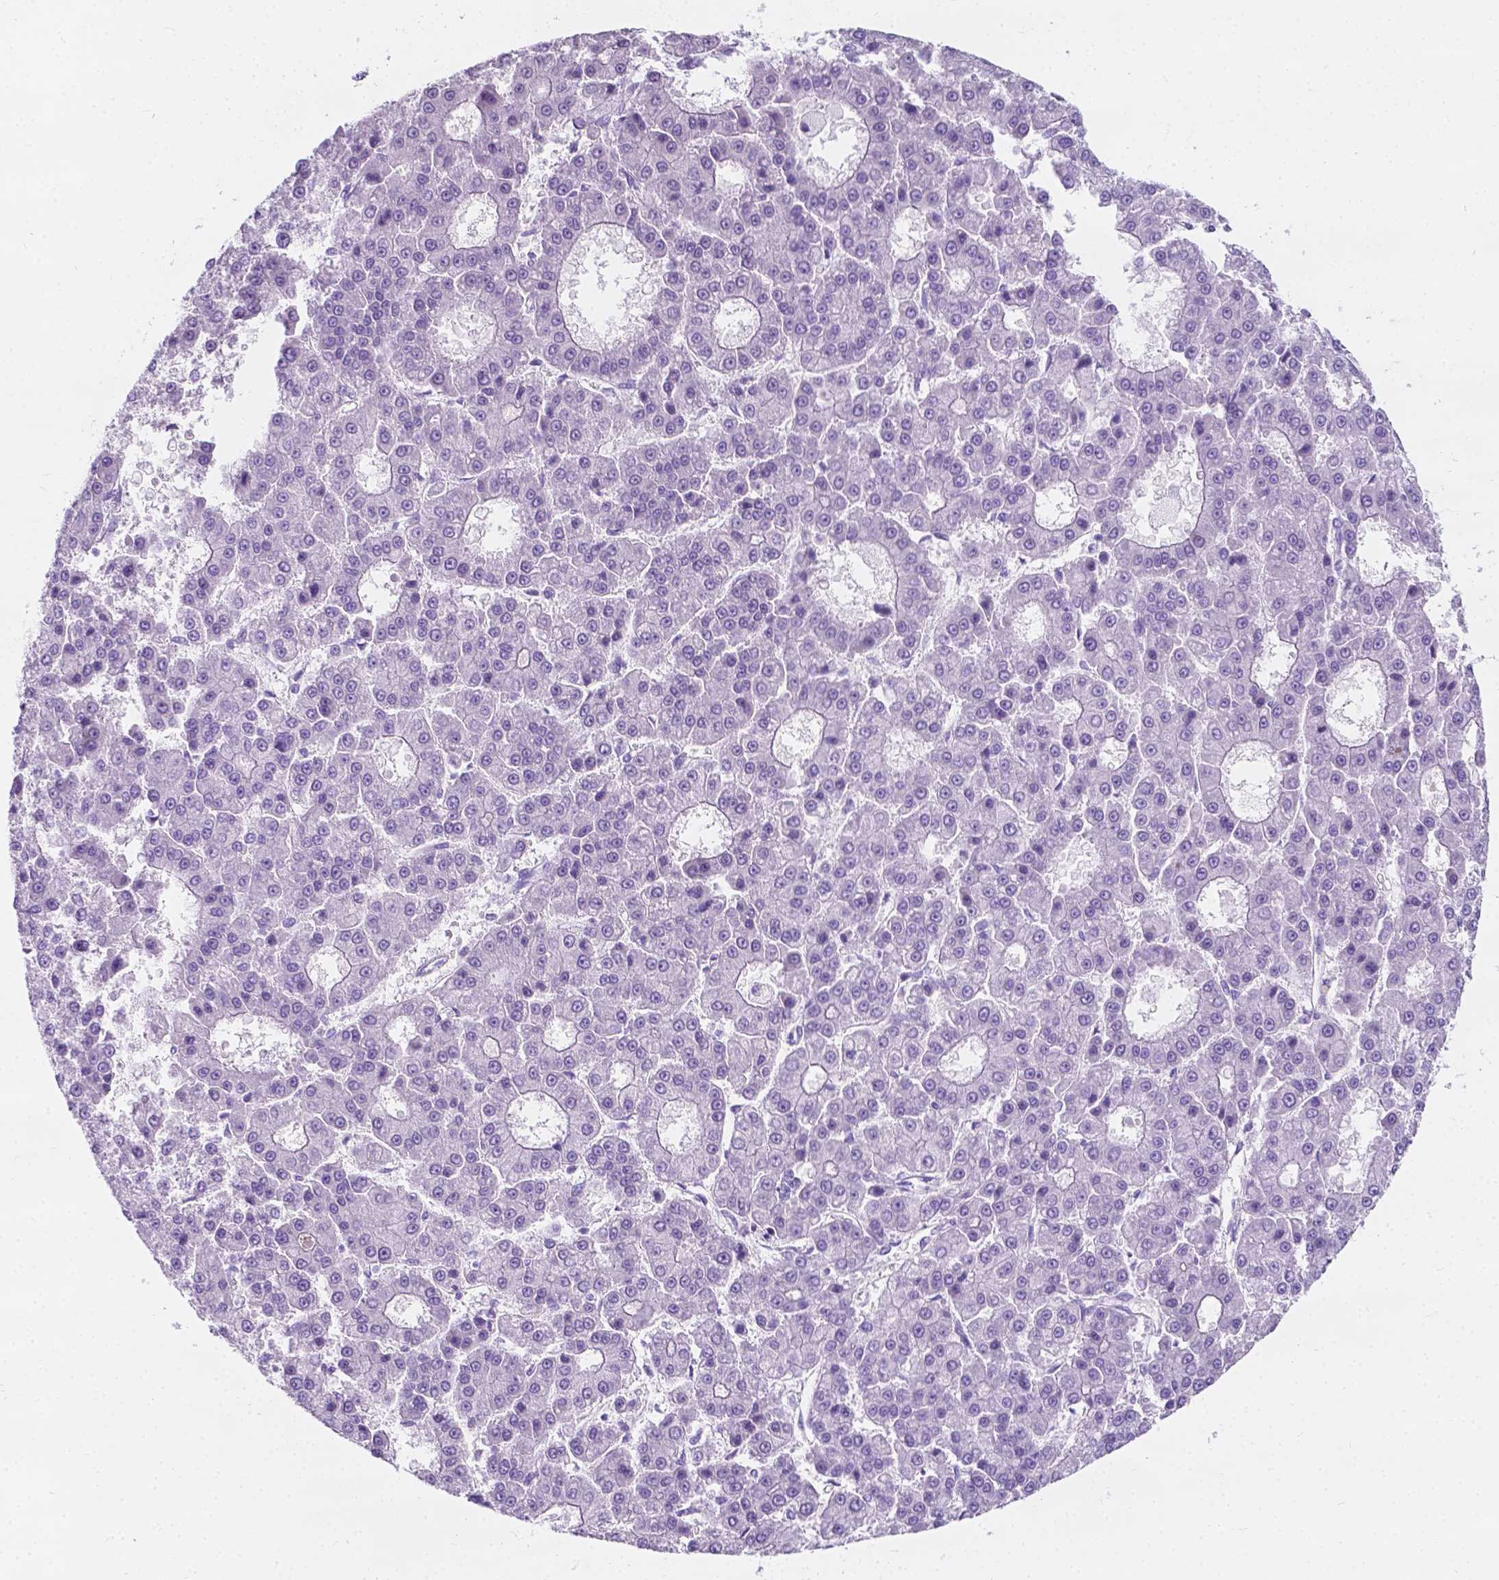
{"staining": {"intensity": "negative", "quantity": "none", "location": "none"}, "tissue": "liver cancer", "cell_type": "Tumor cells", "image_type": "cancer", "snomed": [{"axis": "morphology", "description": "Carcinoma, Hepatocellular, NOS"}, {"axis": "topography", "description": "Liver"}], "caption": "Immunohistochemical staining of human liver cancer (hepatocellular carcinoma) shows no significant positivity in tumor cells.", "gene": "GNAO1", "patient": {"sex": "male", "age": 70}}